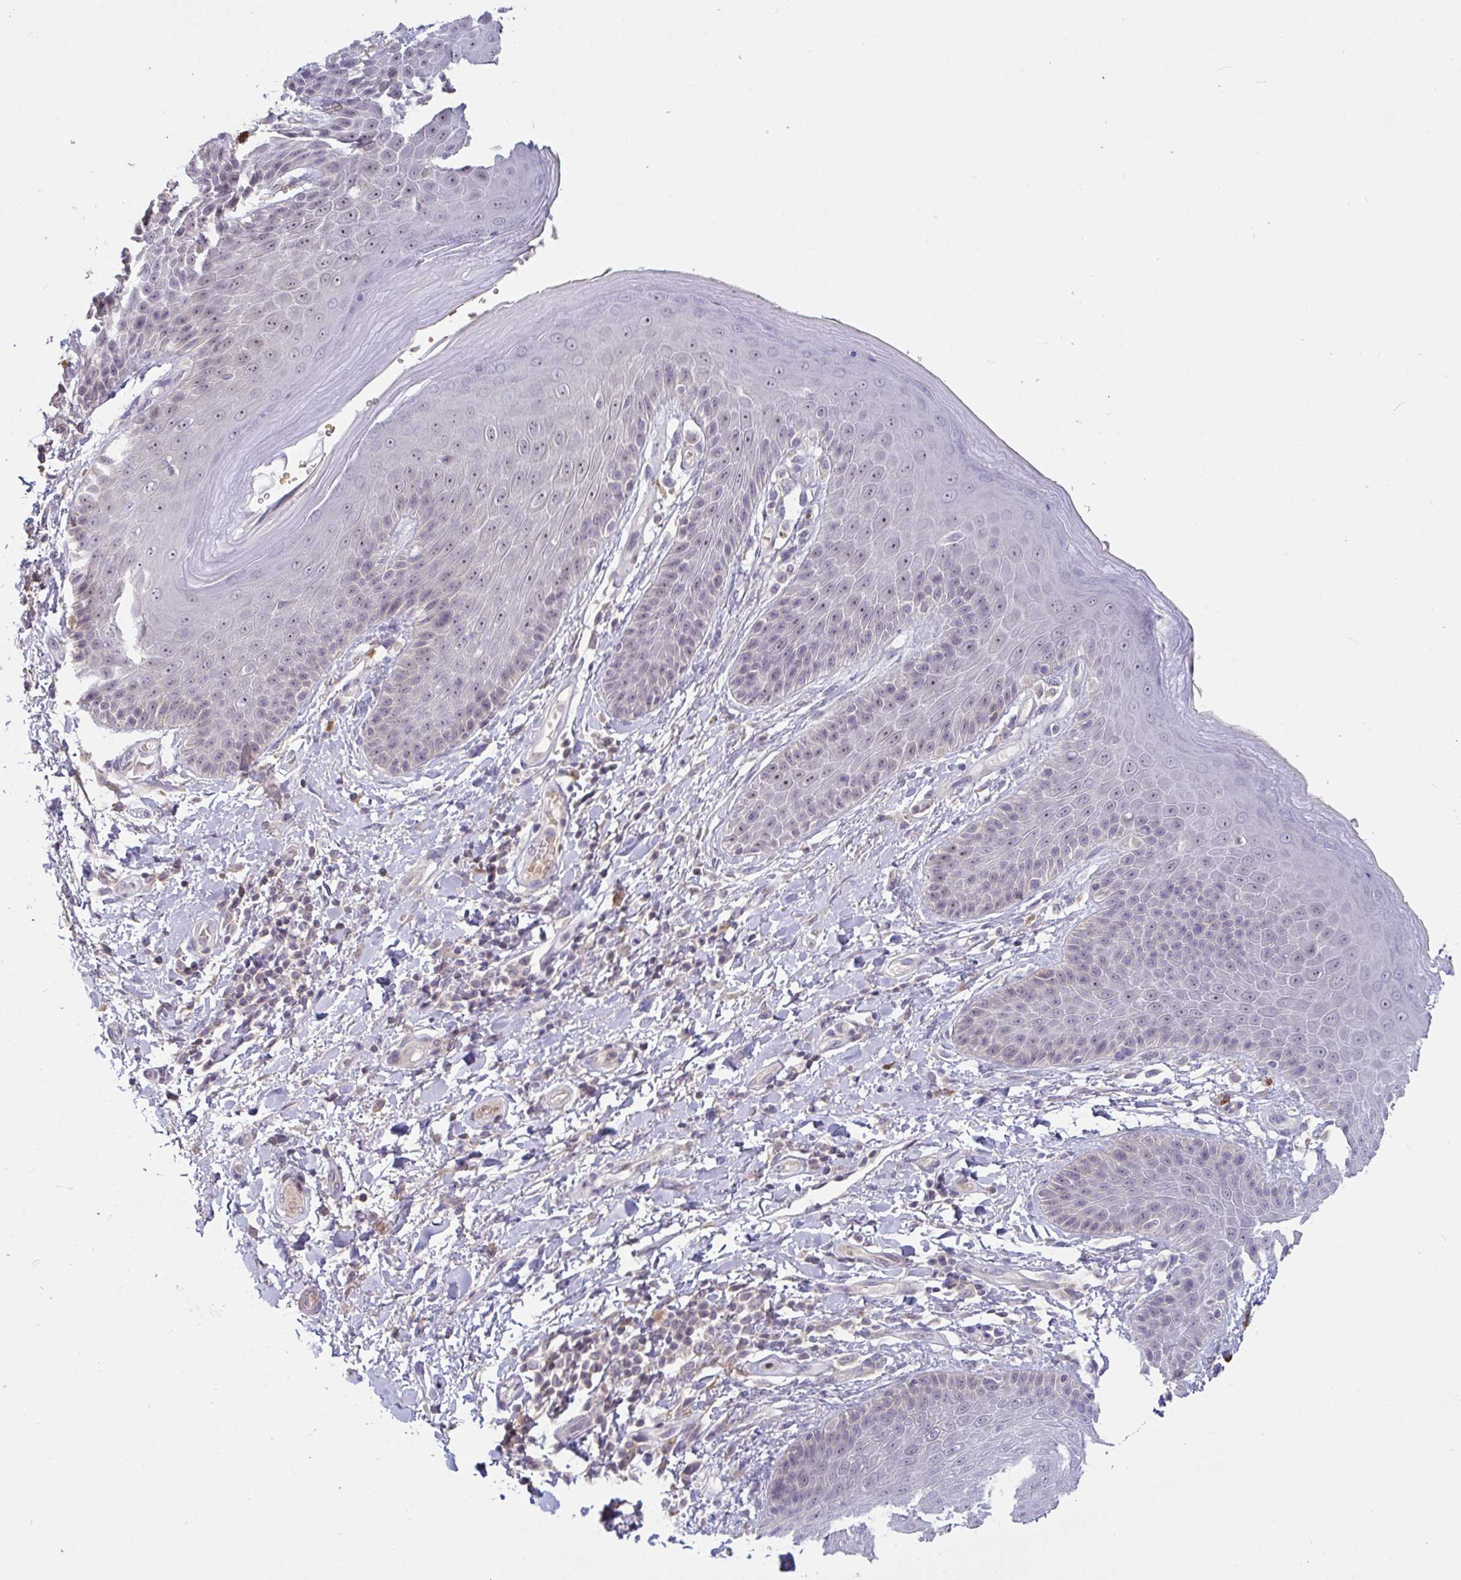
{"staining": {"intensity": "weak", "quantity": "25%-75%", "location": "nuclear"}, "tissue": "skin", "cell_type": "Epidermal cells", "image_type": "normal", "snomed": [{"axis": "morphology", "description": "Normal tissue, NOS"}, {"axis": "topography", "description": "Anal"}, {"axis": "topography", "description": "Peripheral nerve tissue"}], "caption": "IHC of unremarkable skin reveals low levels of weak nuclear staining in about 25%-75% of epidermal cells.", "gene": "MYC", "patient": {"sex": "male", "age": 51}}